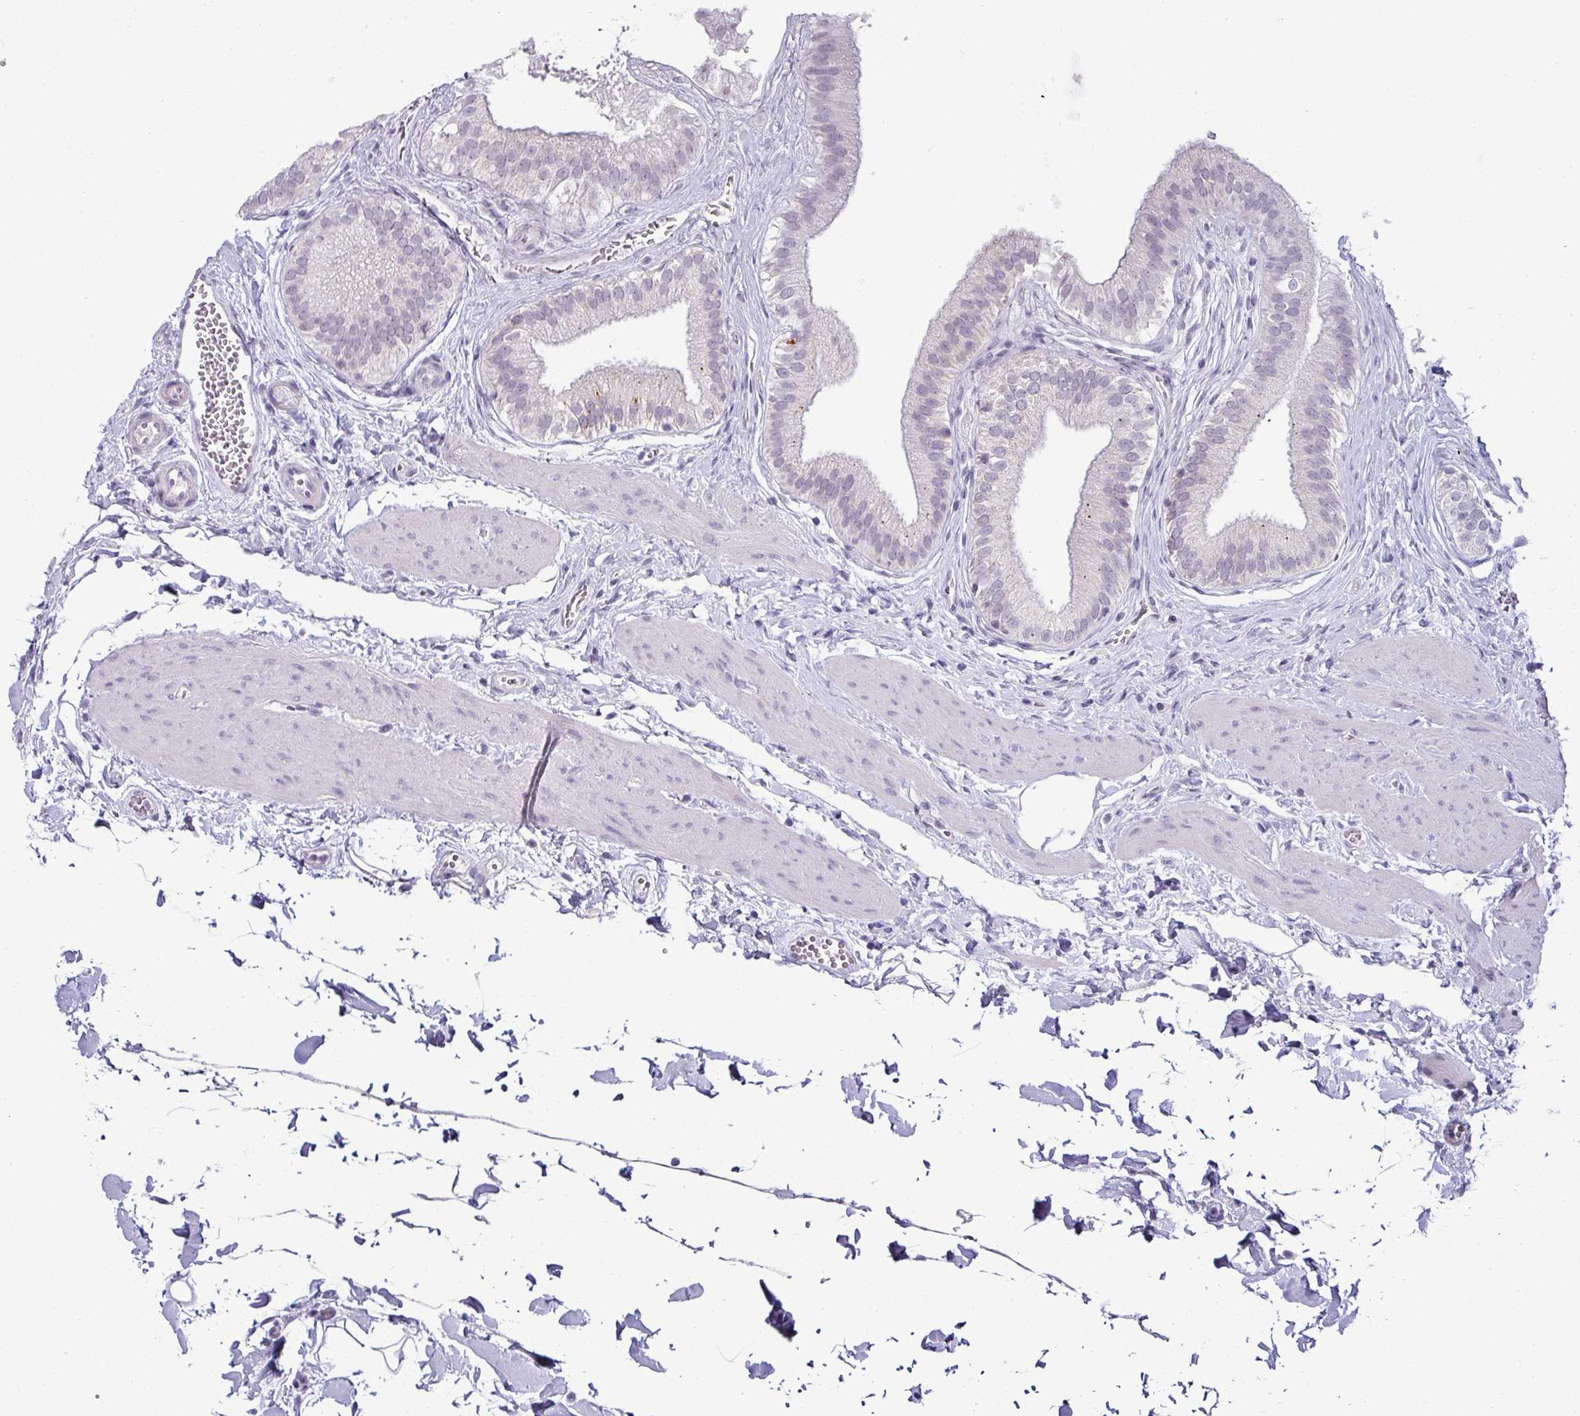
{"staining": {"intensity": "negative", "quantity": "none", "location": "none"}, "tissue": "gallbladder", "cell_type": "Glandular cells", "image_type": "normal", "snomed": [{"axis": "morphology", "description": "Normal tissue, NOS"}, {"axis": "topography", "description": "Gallbladder"}], "caption": "Glandular cells are negative for protein expression in unremarkable human gallbladder. (DAB immunohistochemistry (IHC) visualized using brightfield microscopy, high magnification).", "gene": "HBEGF", "patient": {"sex": "female", "age": 54}}